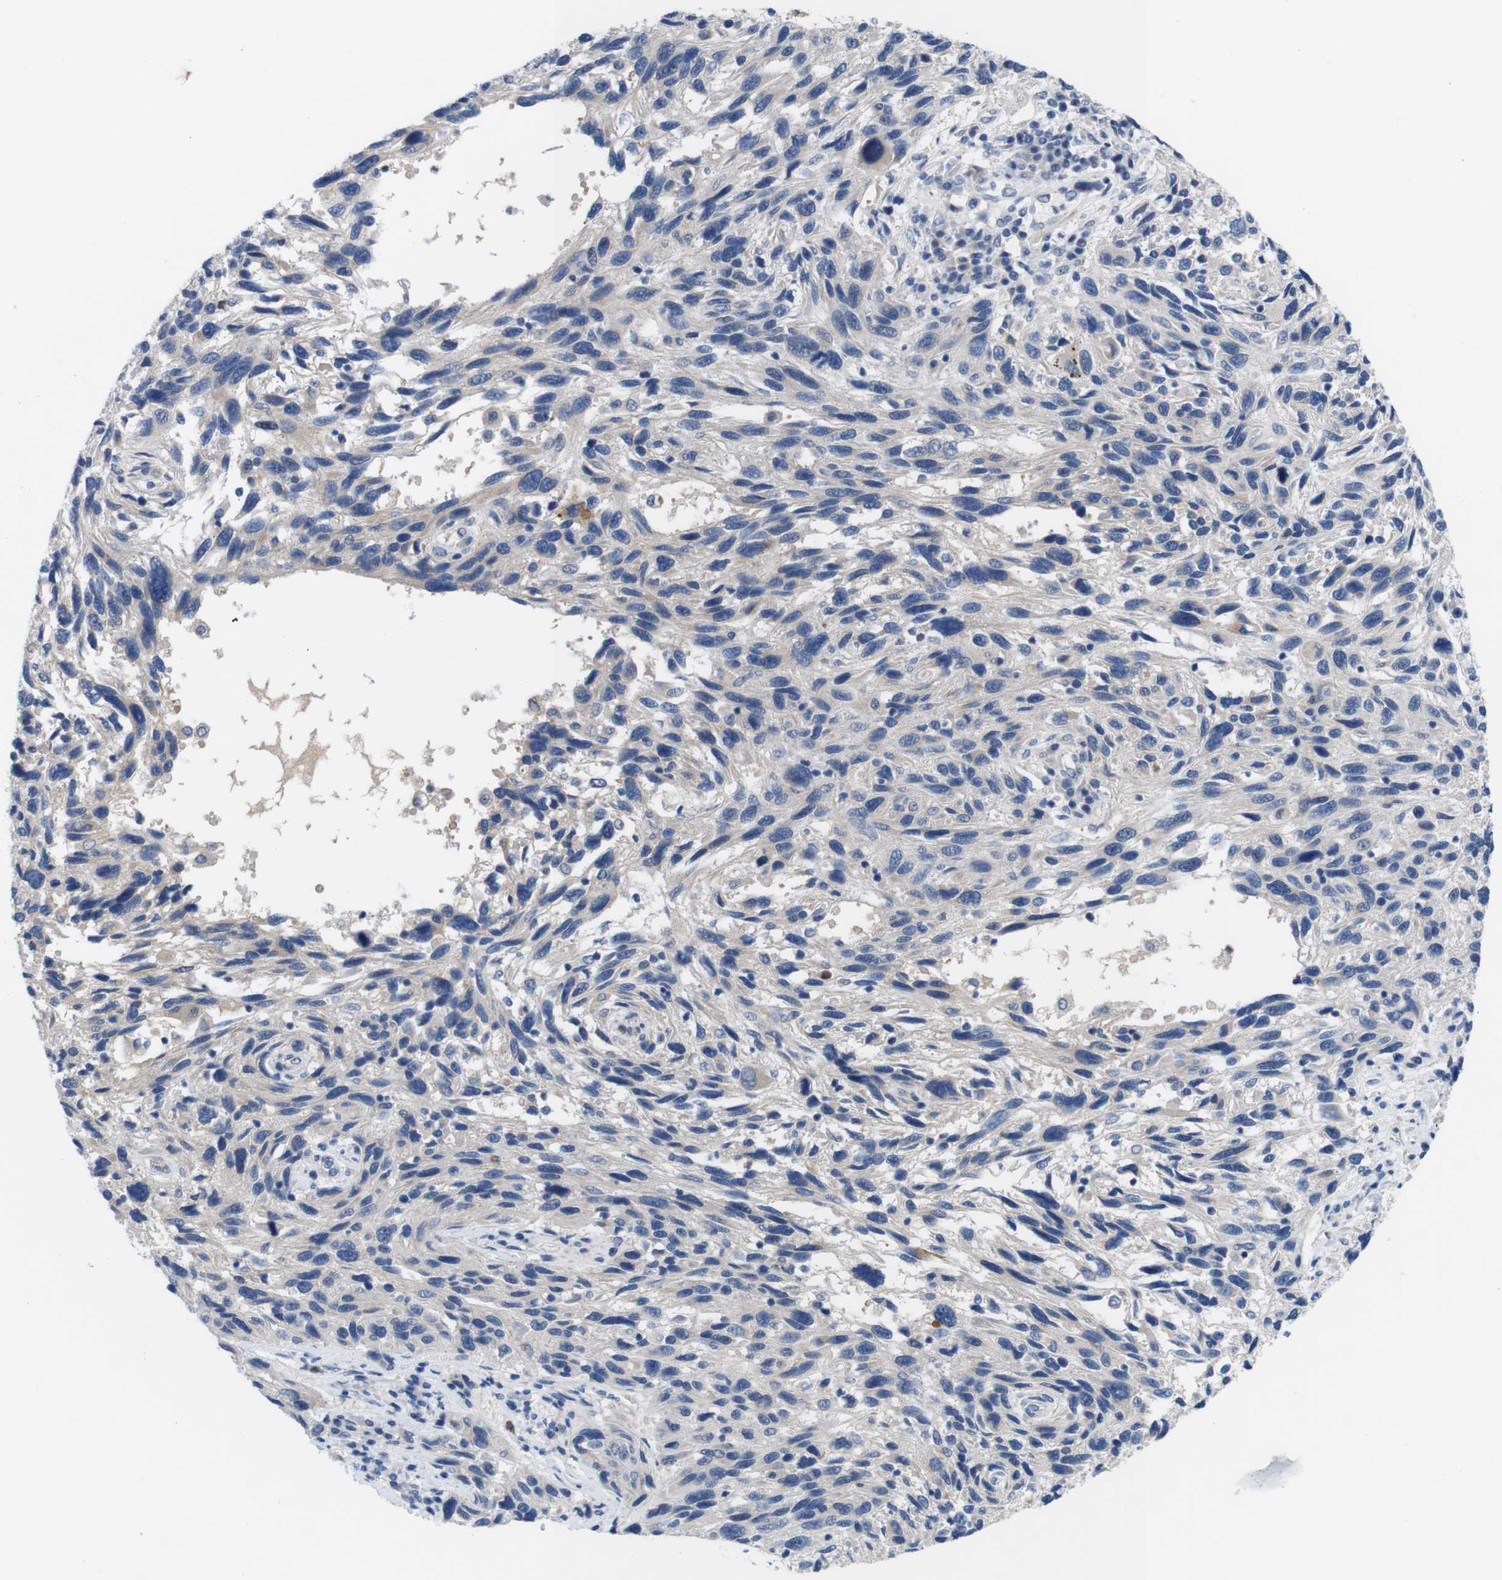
{"staining": {"intensity": "negative", "quantity": "none", "location": "none"}, "tissue": "melanoma", "cell_type": "Tumor cells", "image_type": "cancer", "snomed": [{"axis": "morphology", "description": "Malignant melanoma, NOS"}, {"axis": "topography", "description": "Skin"}], "caption": "Immunohistochemical staining of human melanoma displays no significant expression in tumor cells.", "gene": "C1RL", "patient": {"sex": "male", "age": 53}}